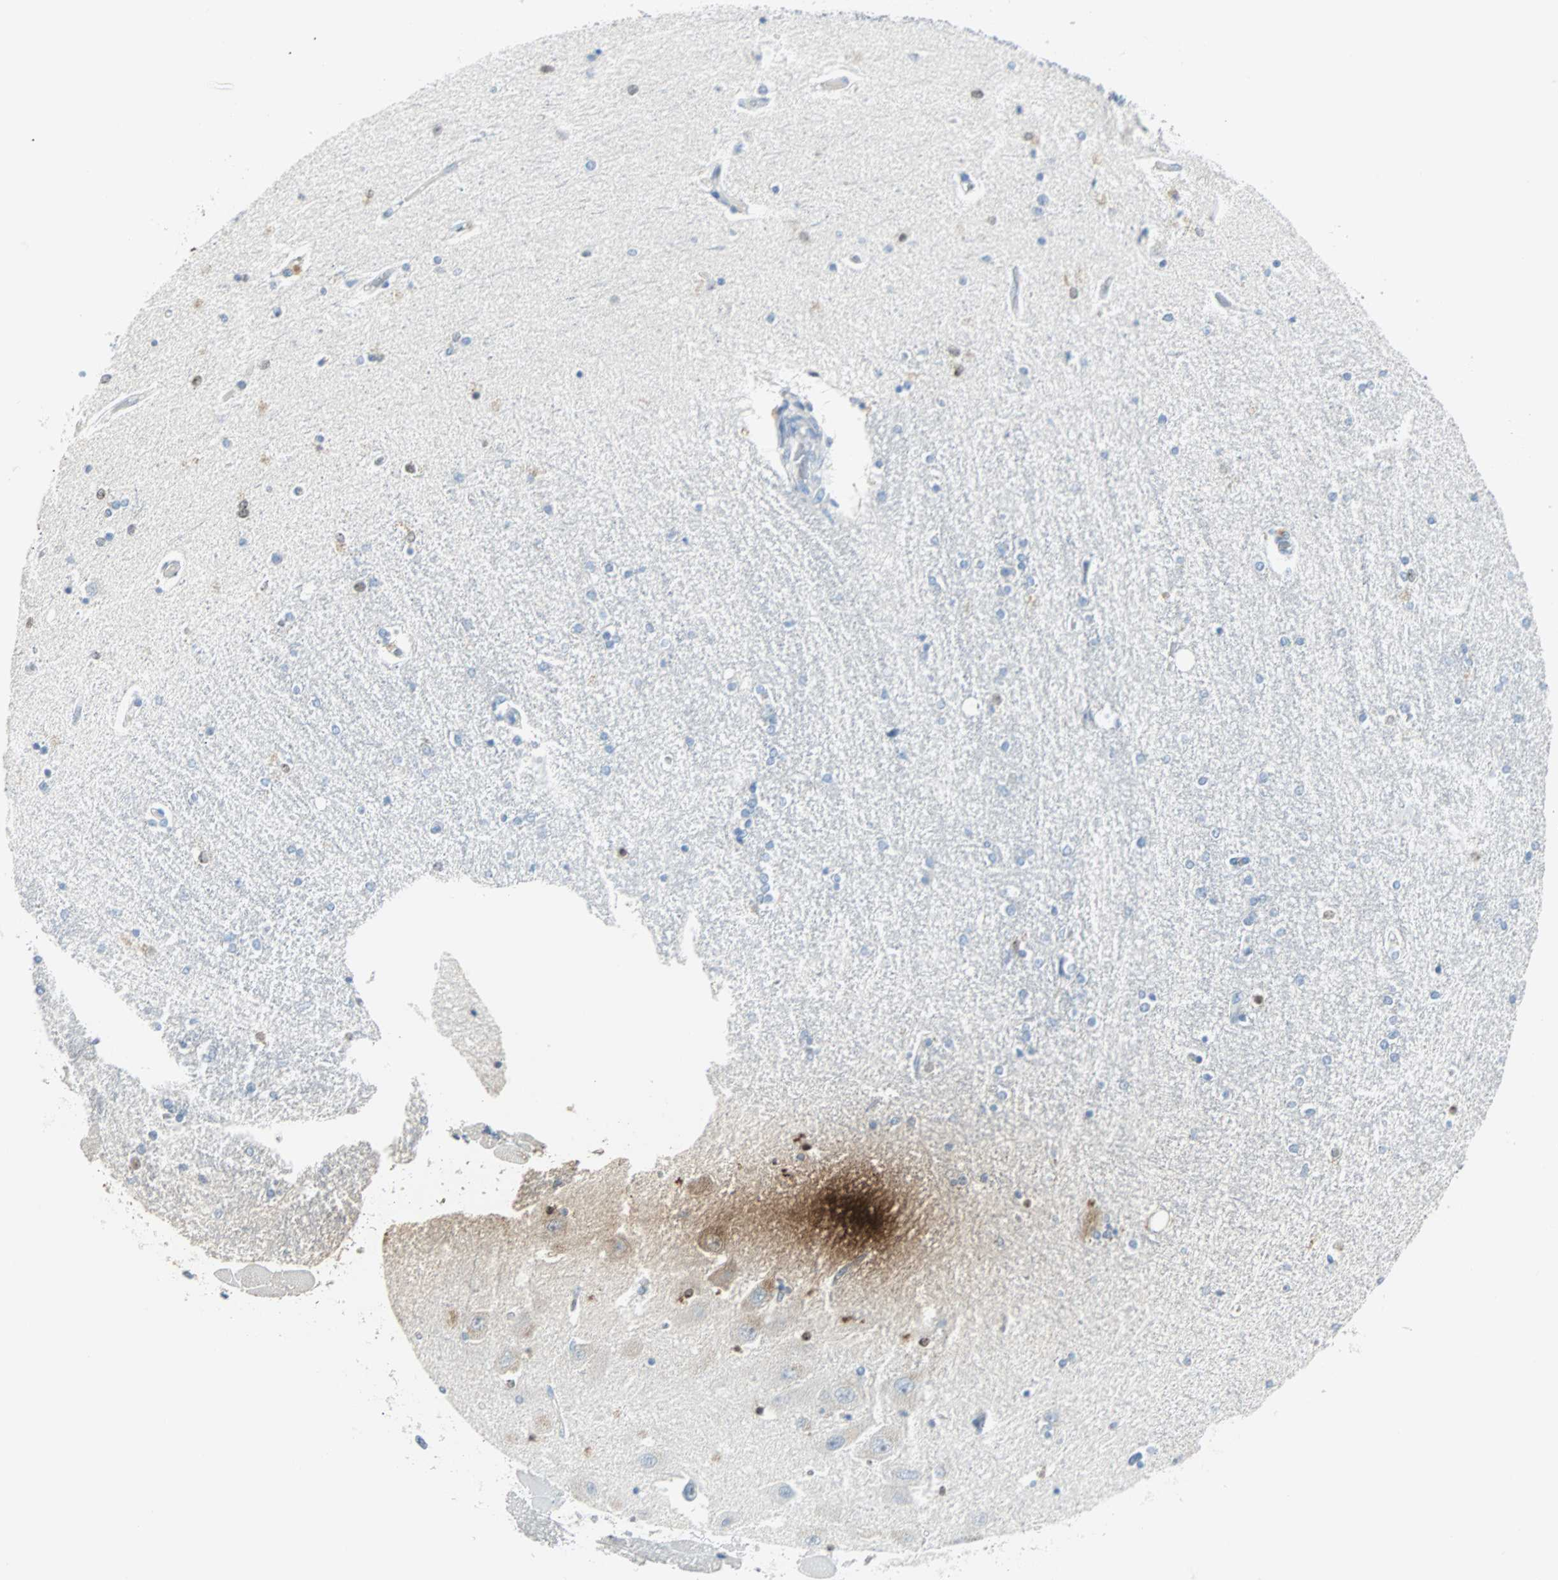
{"staining": {"intensity": "moderate", "quantity": "<25%", "location": "nuclear"}, "tissue": "hippocampus", "cell_type": "Glial cells", "image_type": "normal", "snomed": [{"axis": "morphology", "description": "Normal tissue, NOS"}, {"axis": "topography", "description": "Hippocampus"}], "caption": "Protein expression analysis of normal human hippocampus reveals moderate nuclear staining in about <25% of glial cells. Immunohistochemistry (ihc) stains the protein in brown and the nuclei are stained blue.", "gene": "IL33", "patient": {"sex": "female", "age": 54}}